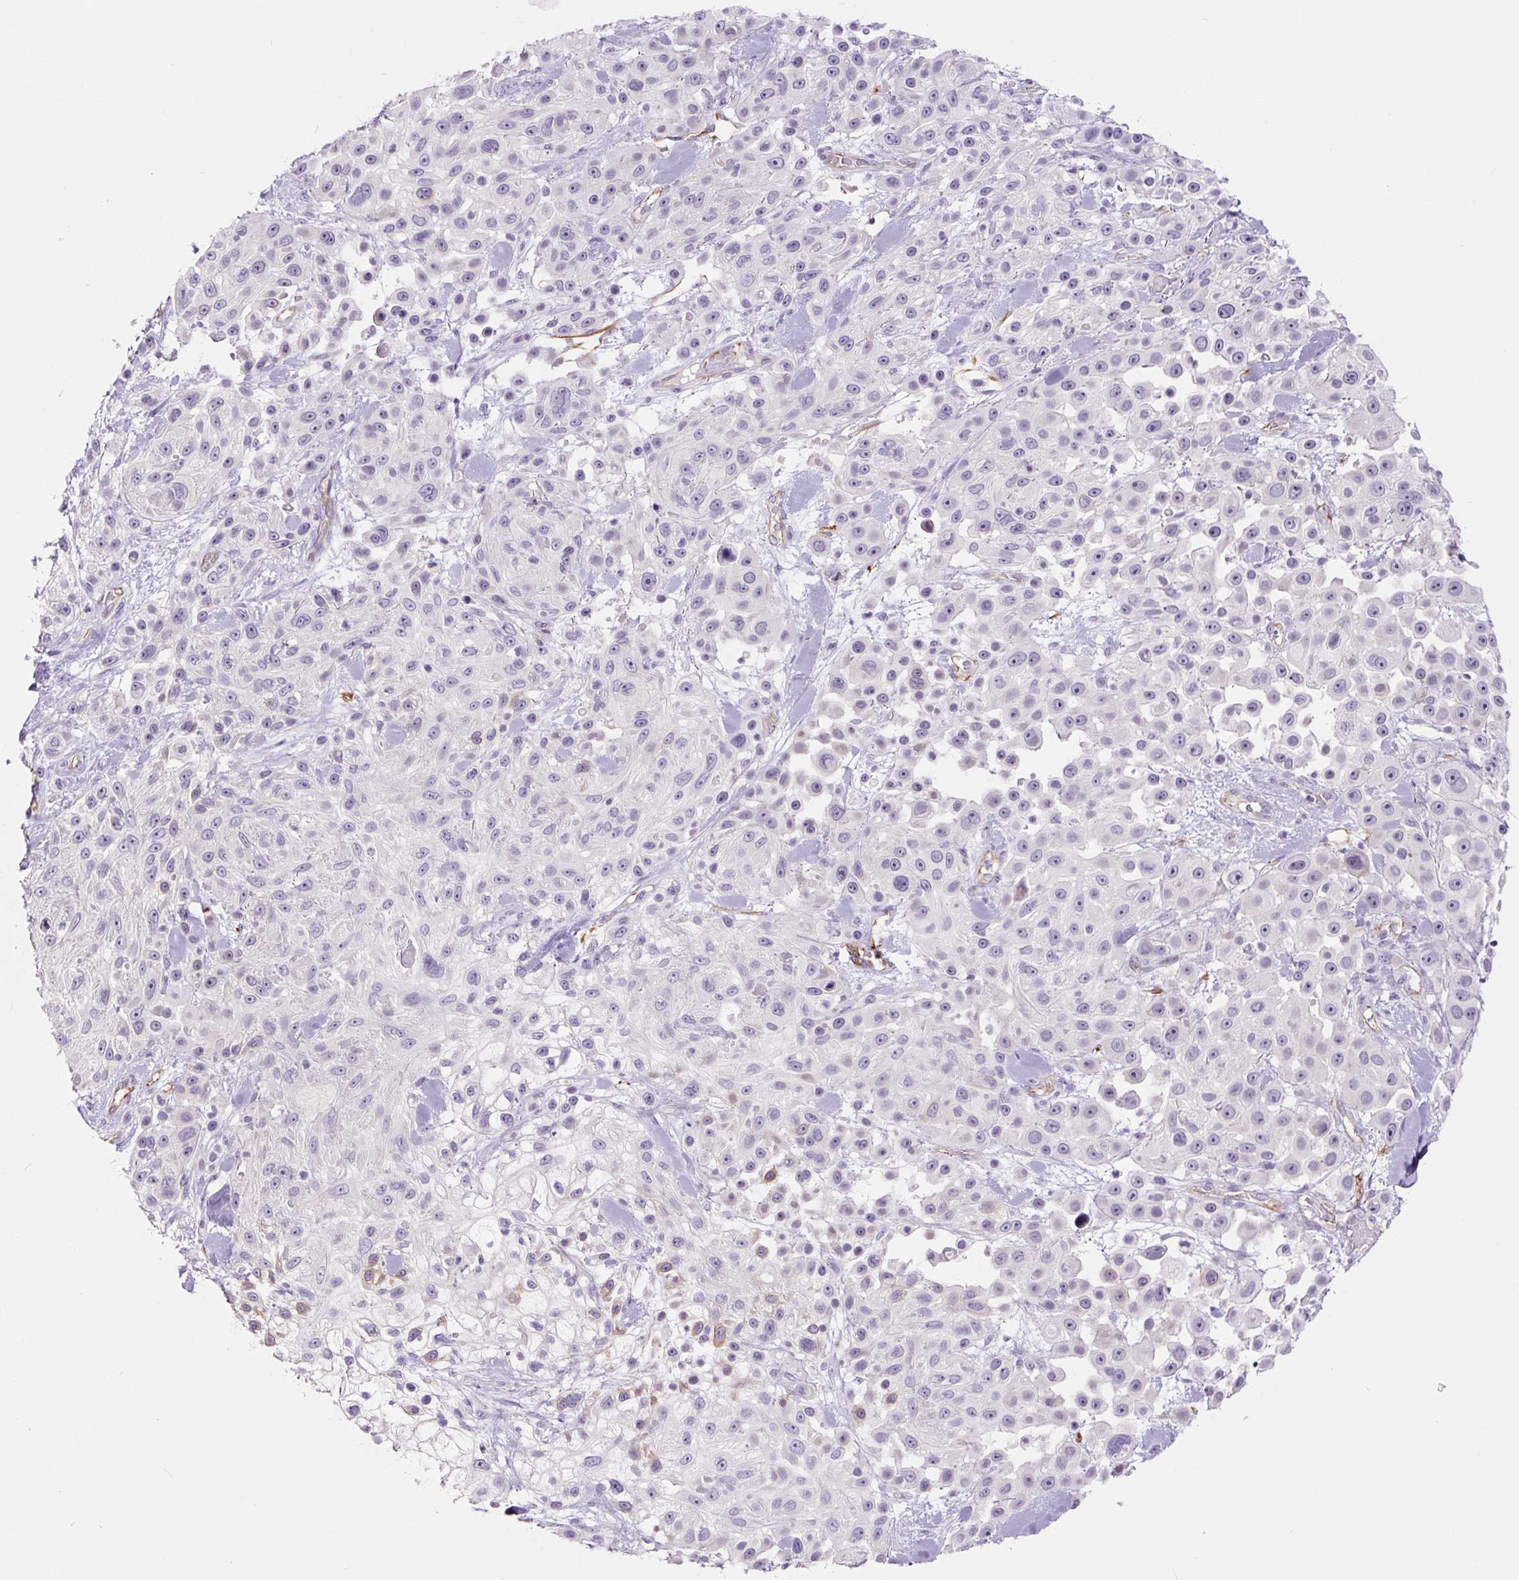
{"staining": {"intensity": "negative", "quantity": "none", "location": "none"}, "tissue": "skin cancer", "cell_type": "Tumor cells", "image_type": "cancer", "snomed": [{"axis": "morphology", "description": "Squamous cell carcinoma, NOS"}, {"axis": "topography", "description": "Skin"}], "caption": "DAB (3,3'-diaminobenzidine) immunohistochemical staining of skin cancer (squamous cell carcinoma) displays no significant expression in tumor cells.", "gene": "CCL25", "patient": {"sex": "male", "age": 67}}